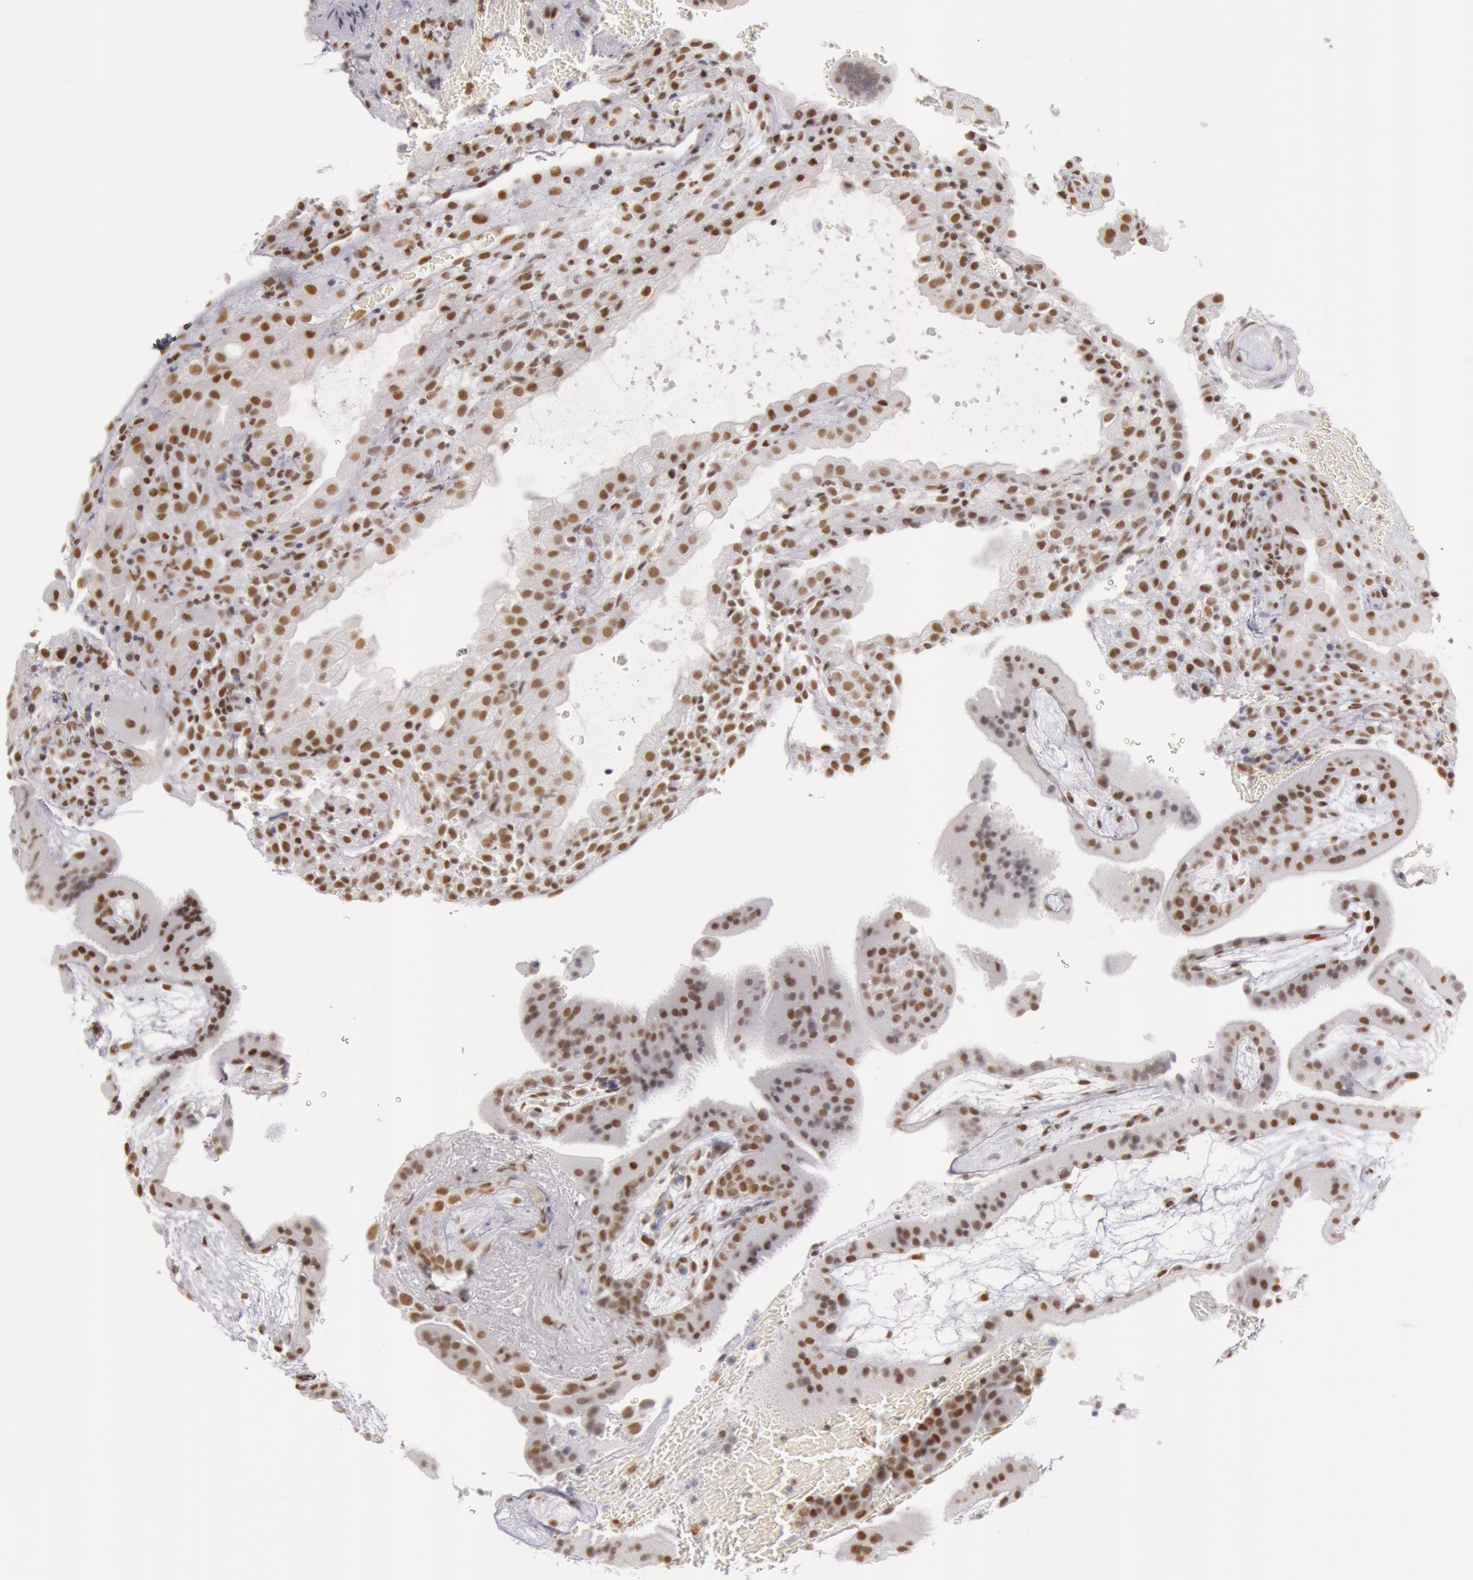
{"staining": {"intensity": "moderate", "quantity": ">75%", "location": "nuclear"}, "tissue": "placenta", "cell_type": "Decidual cells", "image_type": "normal", "snomed": [{"axis": "morphology", "description": "Normal tissue, NOS"}, {"axis": "topography", "description": "Placenta"}], "caption": "Normal placenta was stained to show a protein in brown. There is medium levels of moderate nuclear positivity in about >75% of decidual cells. The staining was performed using DAB, with brown indicating positive protein expression. Nuclei are stained blue with hematoxylin.", "gene": "ESS2", "patient": {"sex": "female", "age": 19}}